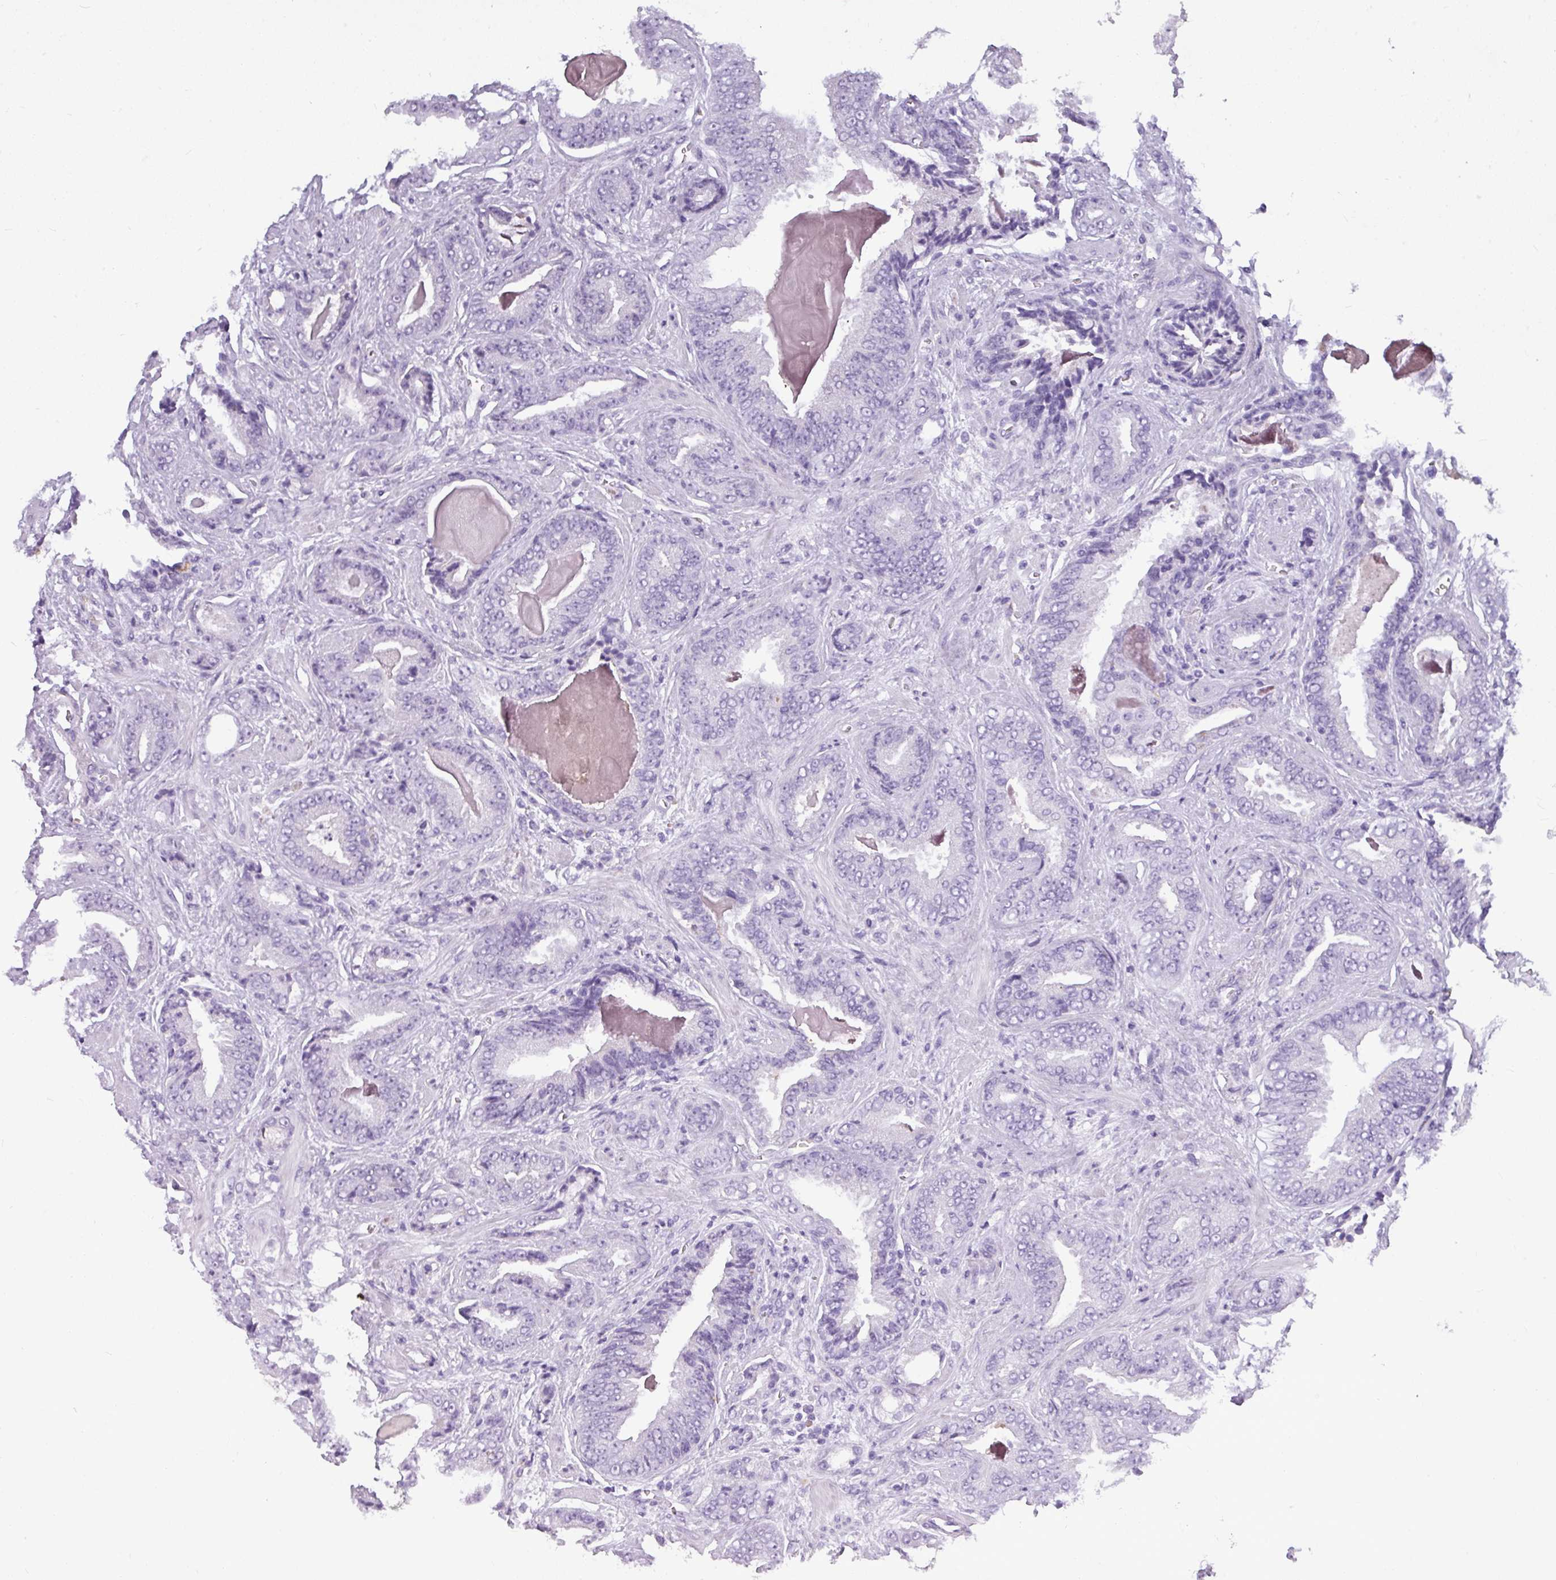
{"staining": {"intensity": "negative", "quantity": "none", "location": "none"}, "tissue": "prostate cancer", "cell_type": "Tumor cells", "image_type": "cancer", "snomed": [{"axis": "morphology", "description": "Adenocarcinoma, Low grade"}, {"axis": "topography", "description": "Prostate"}], "caption": "The image displays no significant expression in tumor cells of prostate adenocarcinoma (low-grade). (Stains: DAB (3,3'-diaminobenzidine) IHC with hematoxylin counter stain, Microscopy: brightfield microscopy at high magnification).", "gene": "TMEM91", "patient": {"sex": "male", "age": 62}}